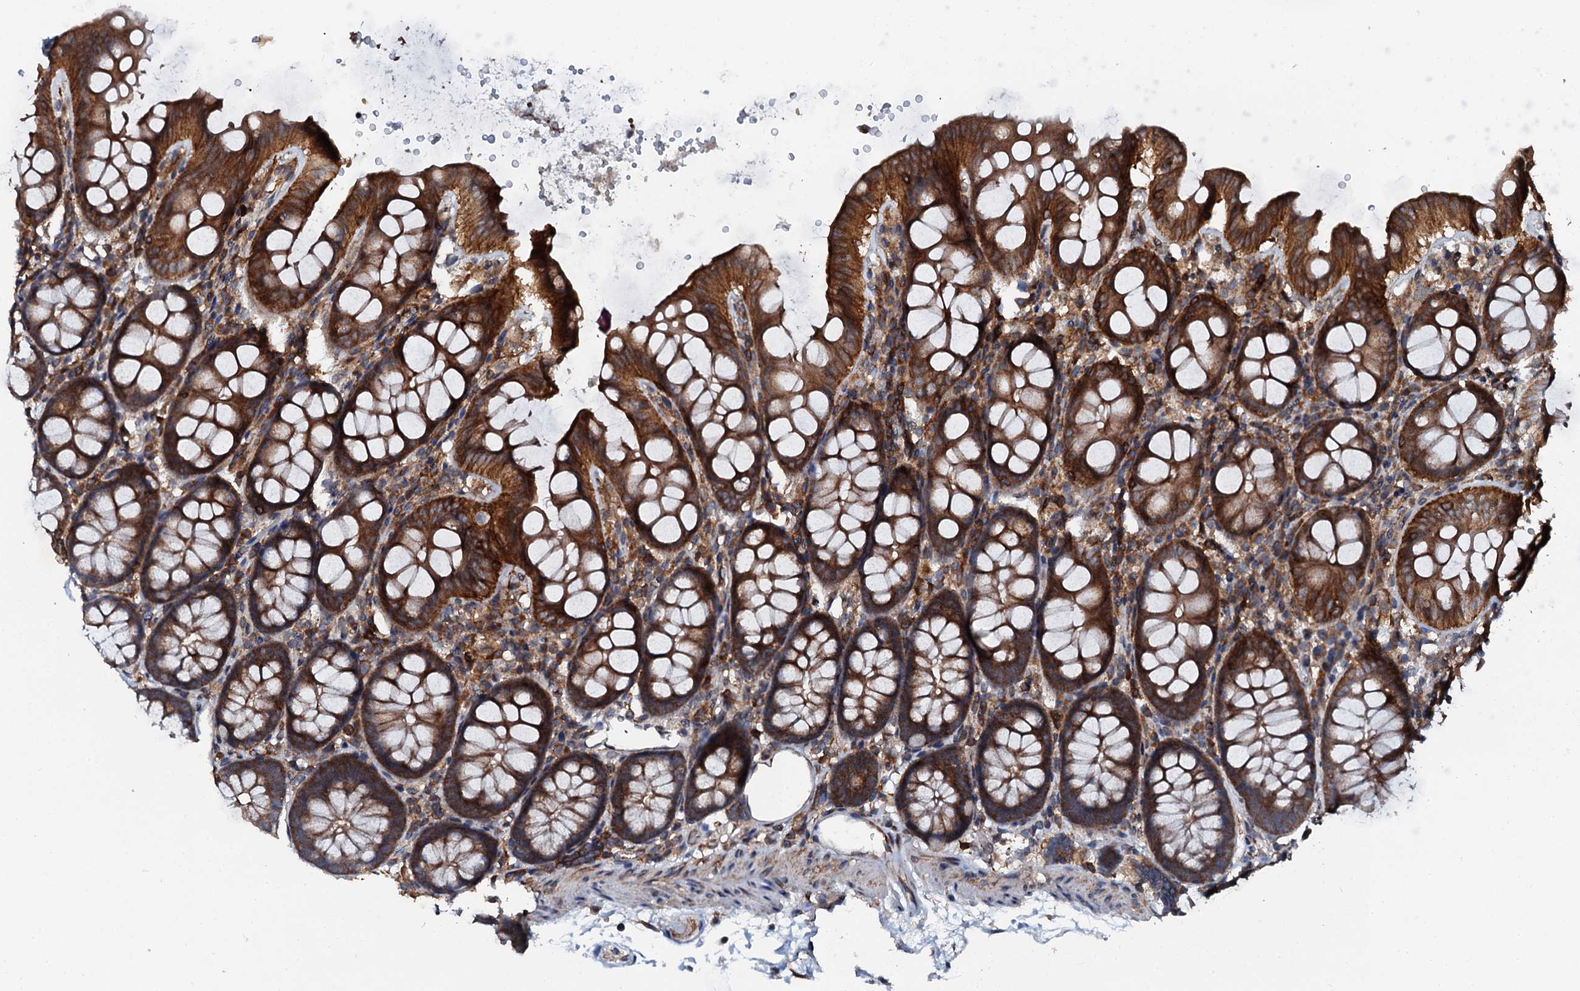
{"staining": {"intensity": "moderate", "quantity": ">75%", "location": "cytoplasmic/membranous"}, "tissue": "colon", "cell_type": "Endothelial cells", "image_type": "normal", "snomed": [{"axis": "morphology", "description": "Normal tissue, NOS"}, {"axis": "topography", "description": "Colon"}], "caption": "An image showing moderate cytoplasmic/membranous expression in about >75% of endothelial cells in unremarkable colon, as visualized by brown immunohistochemical staining.", "gene": "EDC4", "patient": {"sex": "male", "age": 75}}